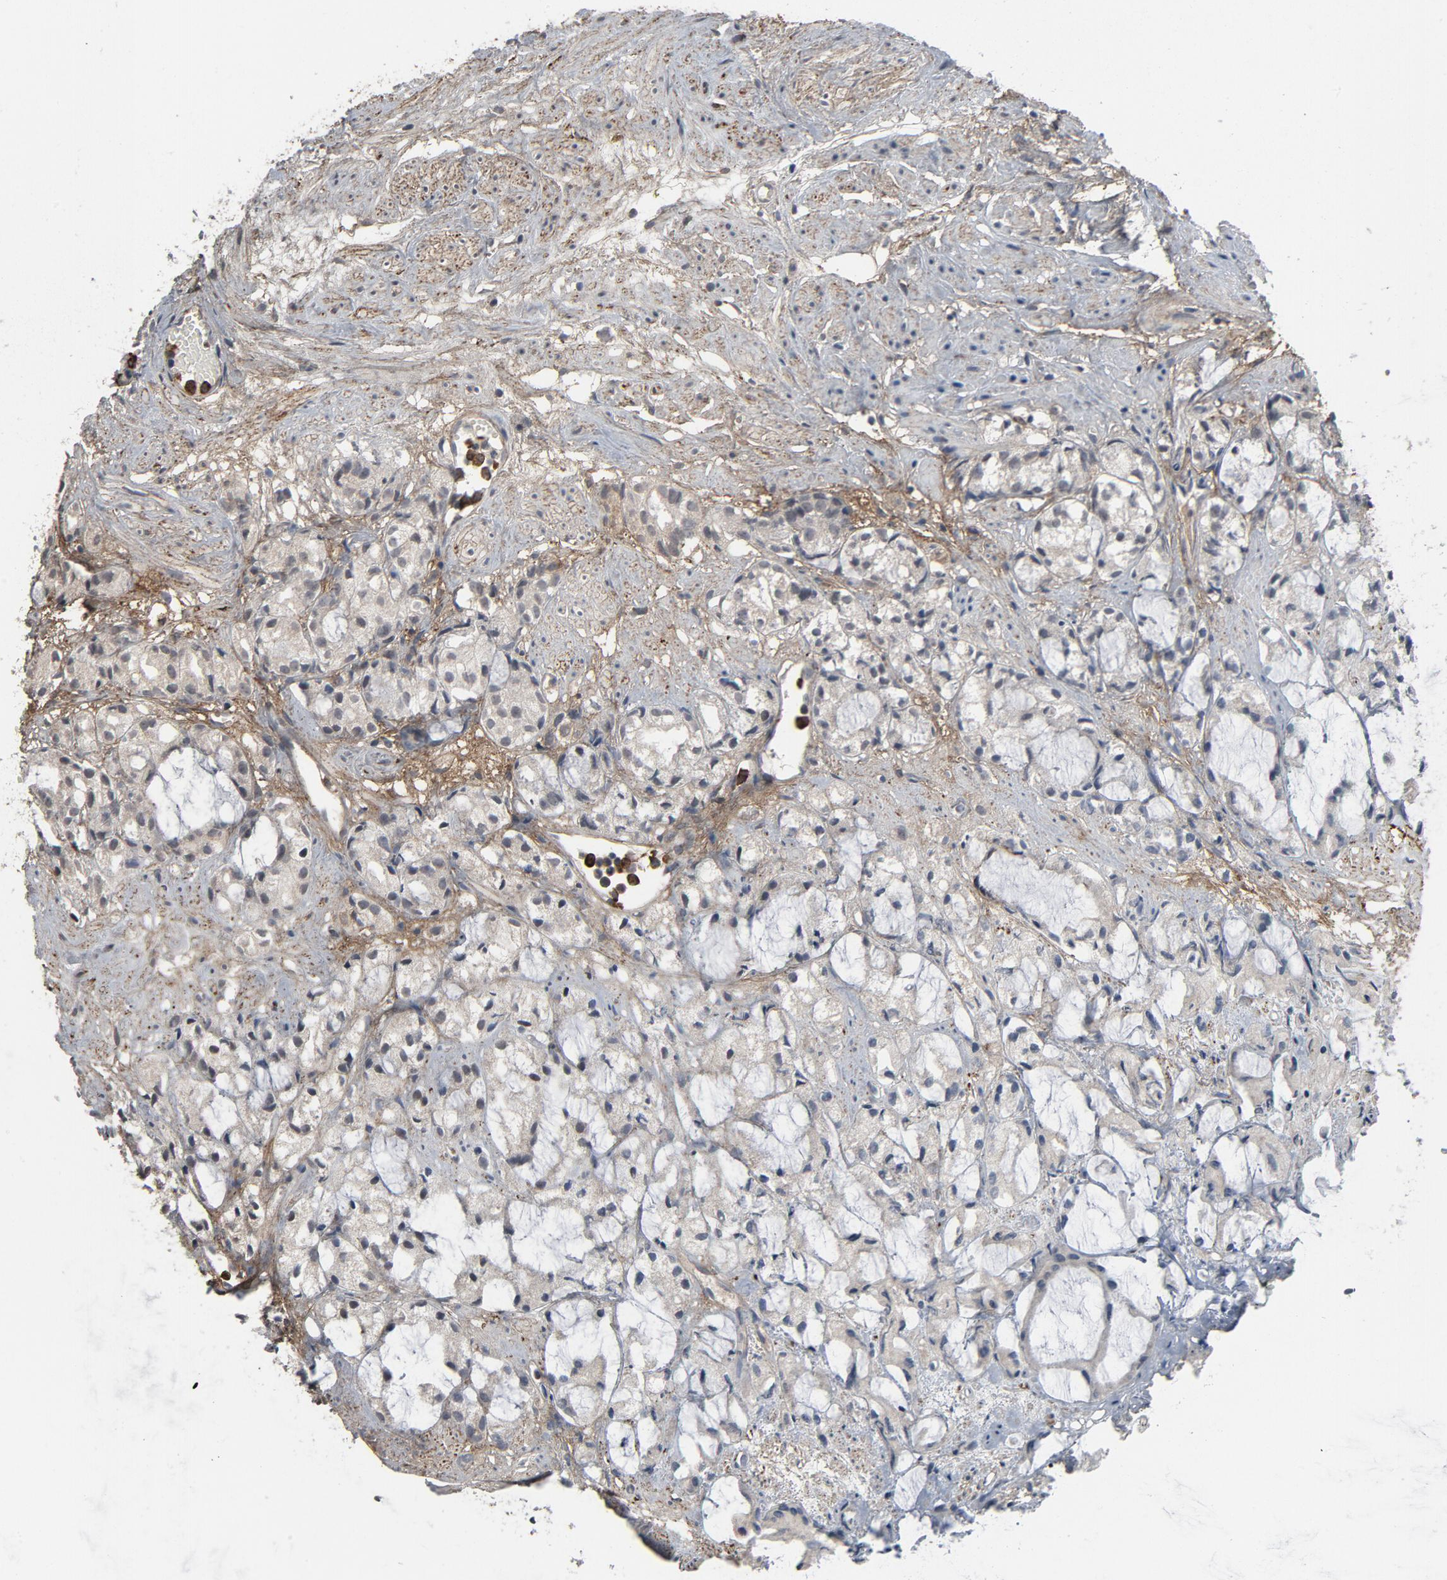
{"staining": {"intensity": "negative", "quantity": "none", "location": "none"}, "tissue": "prostate cancer", "cell_type": "Tumor cells", "image_type": "cancer", "snomed": [{"axis": "morphology", "description": "Adenocarcinoma, High grade"}, {"axis": "topography", "description": "Prostate"}], "caption": "DAB (3,3'-diaminobenzidine) immunohistochemical staining of high-grade adenocarcinoma (prostate) shows no significant staining in tumor cells. (Stains: DAB (3,3'-diaminobenzidine) immunohistochemistry (IHC) with hematoxylin counter stain, Microscopy: brightfield microscopy at high magnification).", "gene": "PDZD4", "patient": {"sex": "male", "age": 85}}